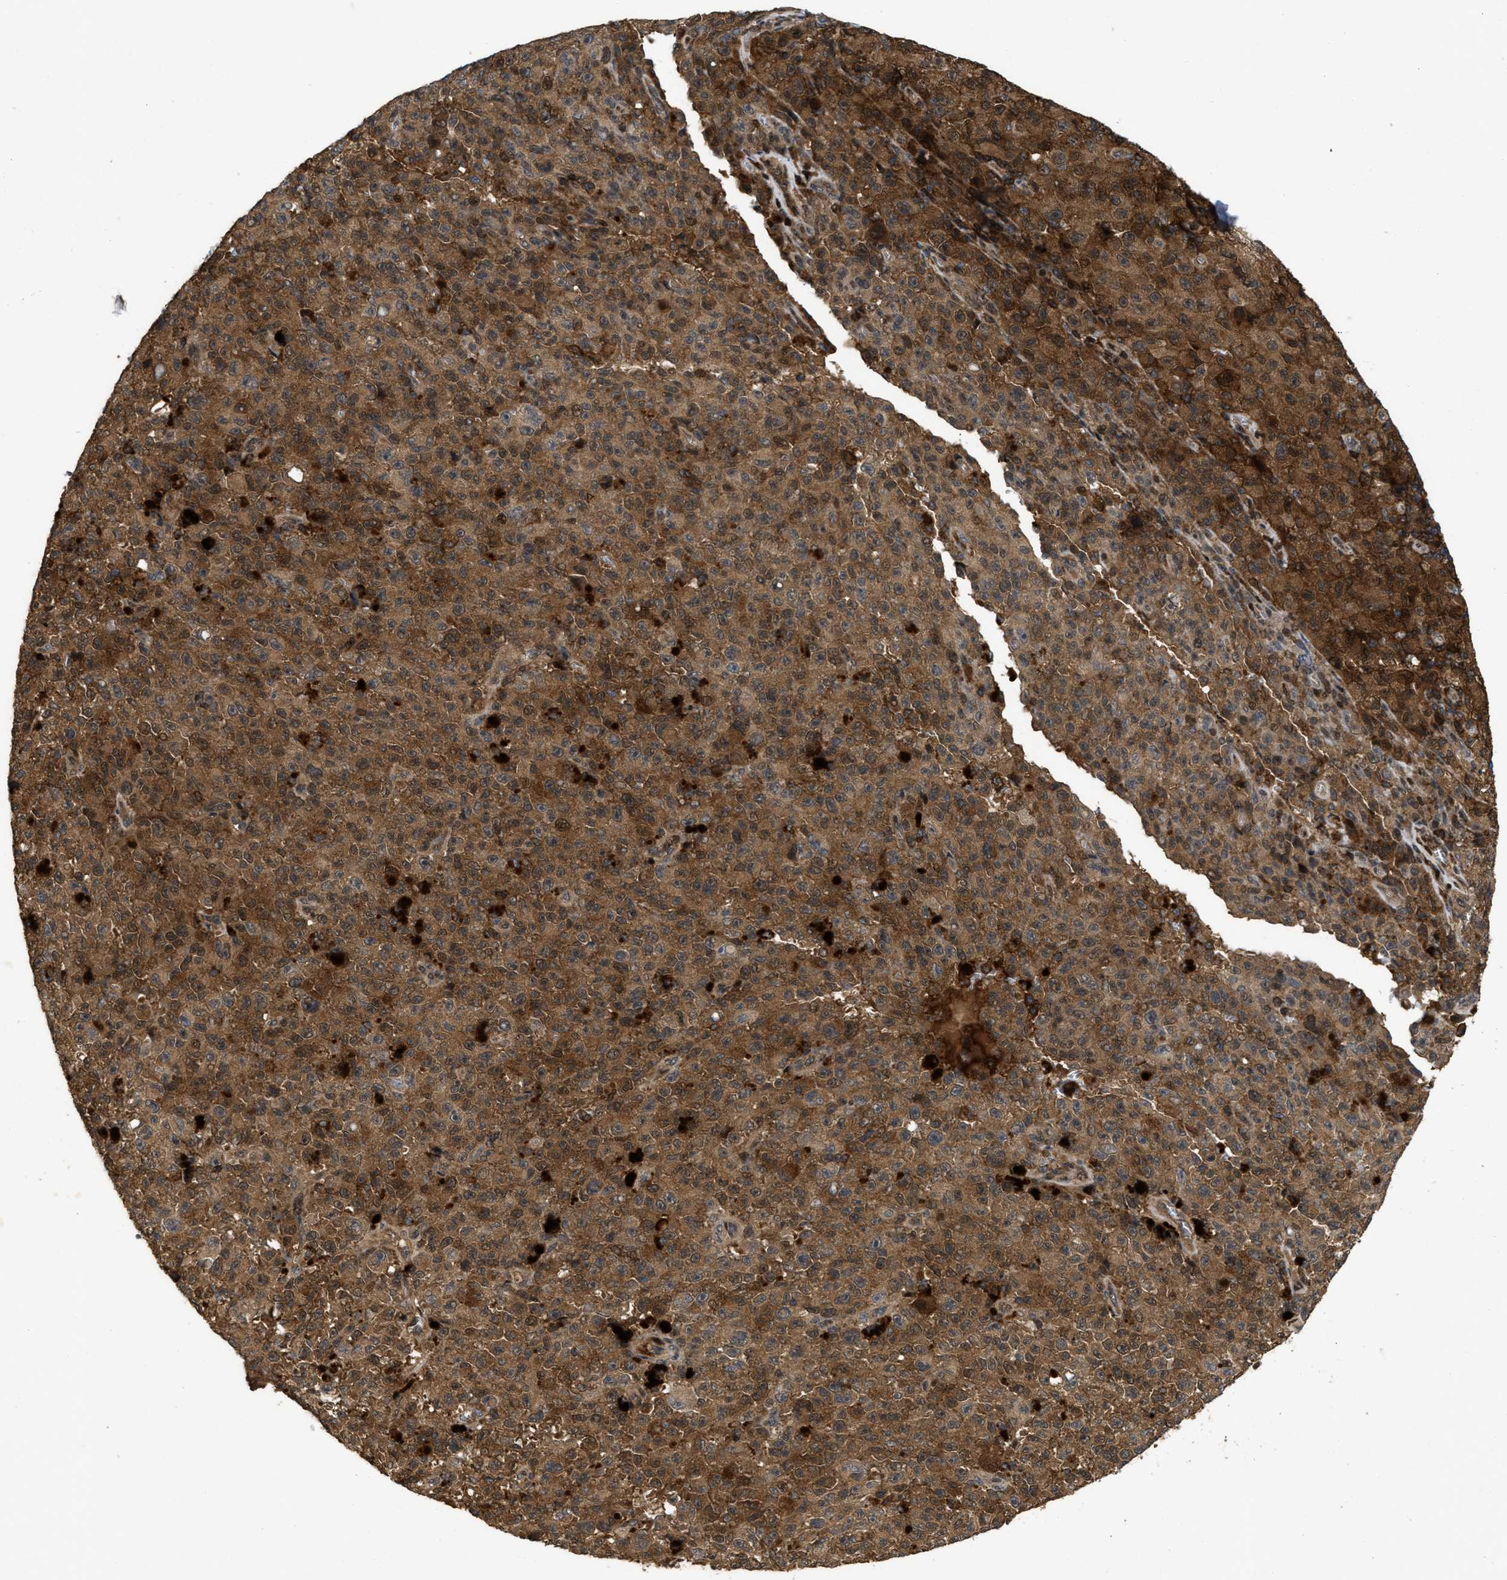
{"staining": {"intensity": "strong", "quantity": ">75%", "location": "cytoplasmic/membranous,nuclear"}, "tissue": "melanoma", "cell_type": "Tumor cells", "image_type": "cancer", "snomed": [{"axis": "morphology", "description": "Malignant melanoma, NOS"}, {"axis": "topography", "description": "Skin"}], "caption": "Immunohistochemistry of human melanoma demonstrates high levels of strong cytoplasmic/membranous and nuclear expression in about >75% of tumor cells. The staining is performed using DAB (3,3'-diaminobenzidine) brown chromogen to label protein expression. The nuclei are counter-stained blue using hematoxylin.", "gene": "CBR3", "patient": {"sex": "female", "age": 82}}